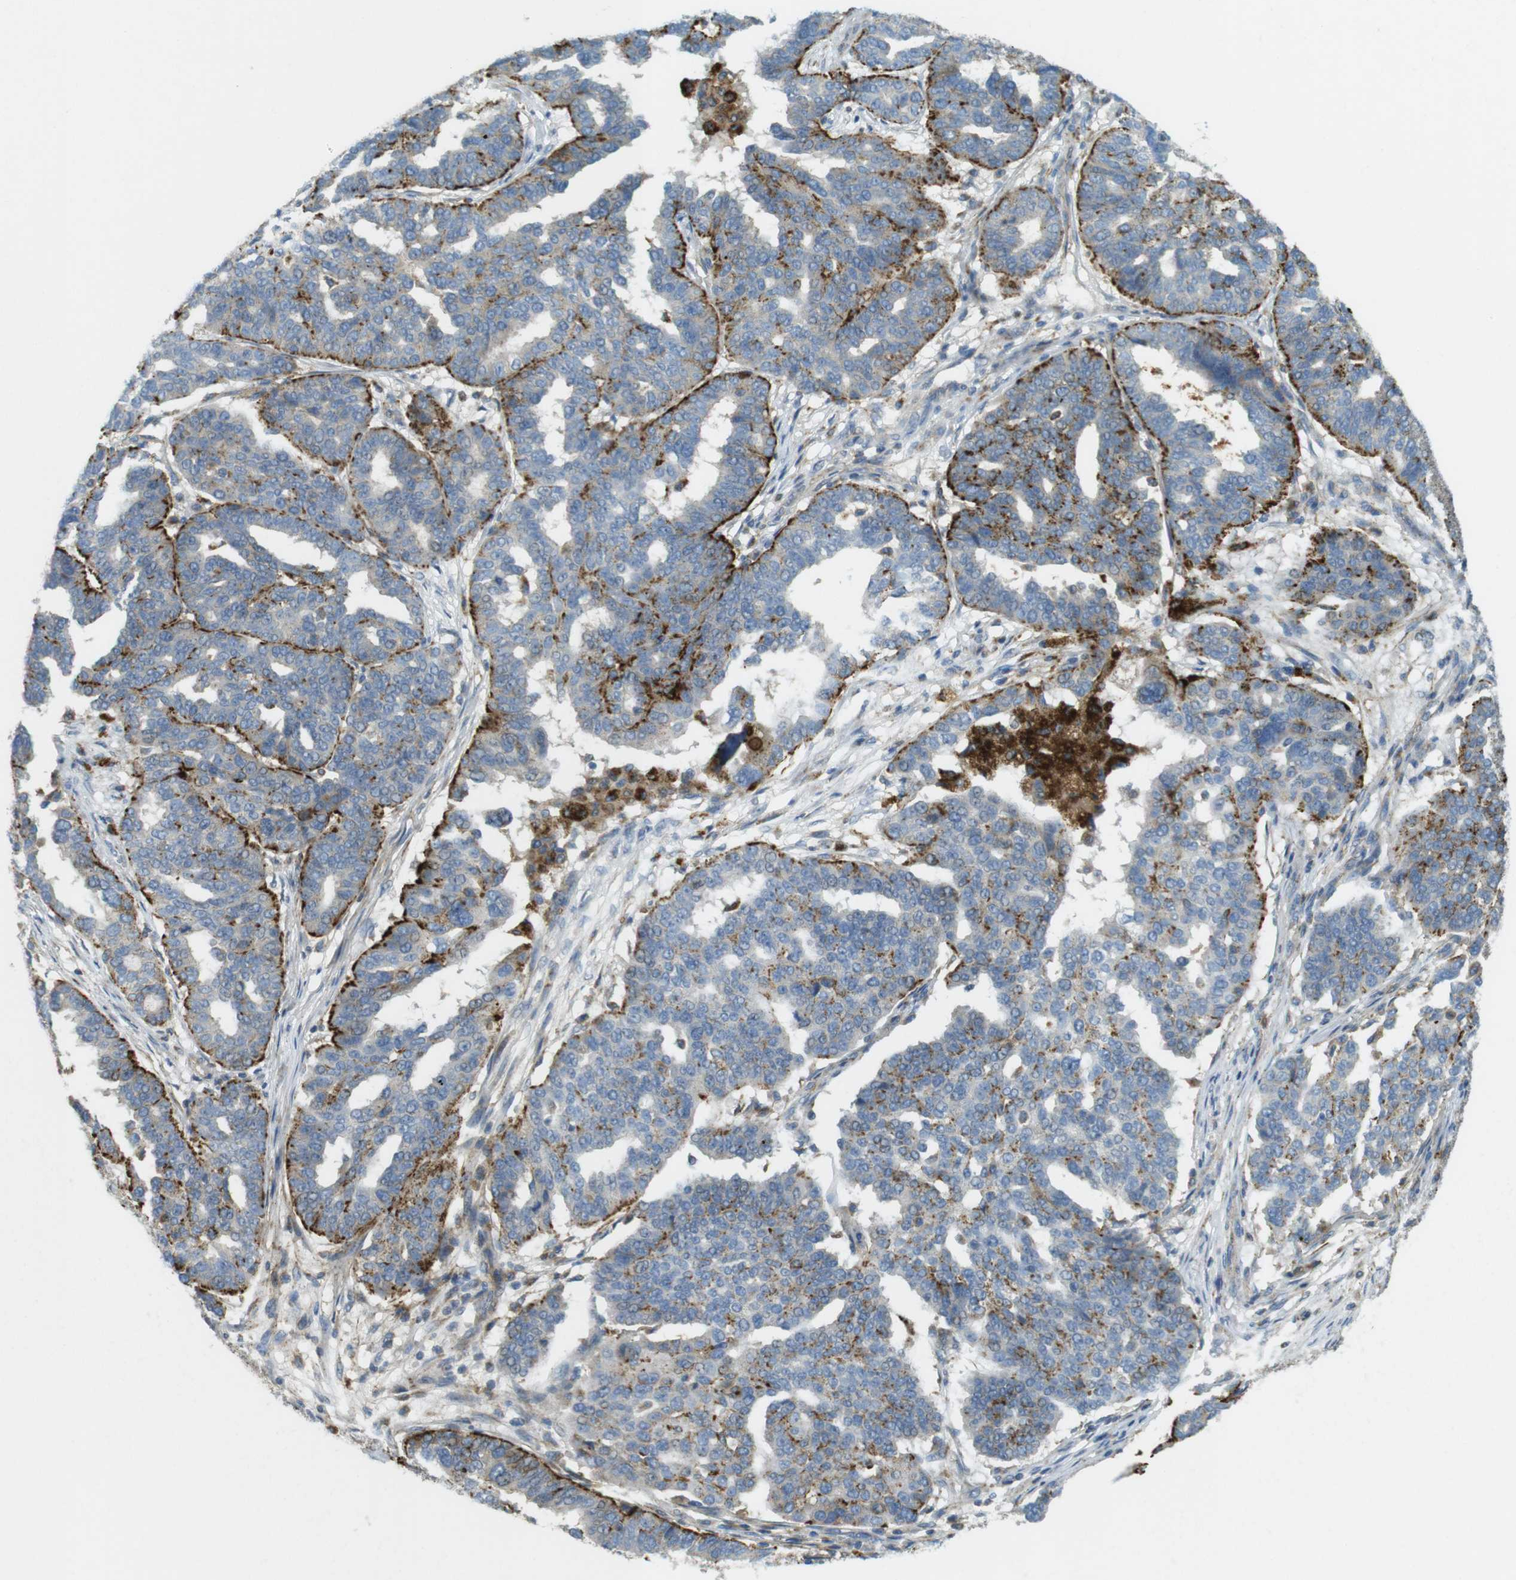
{"staining": {"intensity": "strong", "quantity": "25%-75%", "location": "cytoplasmic/membranous"}, "tissue": "ovarian cancer", "cell_type": "Tumor cells", "image_type": "cancer", "snomed": [{"axis": "morphology", "description": "Cystadenocarcinoma, serous, NOS"}, {"axis": "topography", "description": "Ovary"}], "caption": "Approximately 25%-75% of tumor cells in ovarian cancer (serous cystadenocarcinoma) display strong cytoplasmic/membranous protein staining as visualized by brown immunohistochemical staining.", "gene": "LAMP1", "patient": {"sex": "female", "age": 59}}